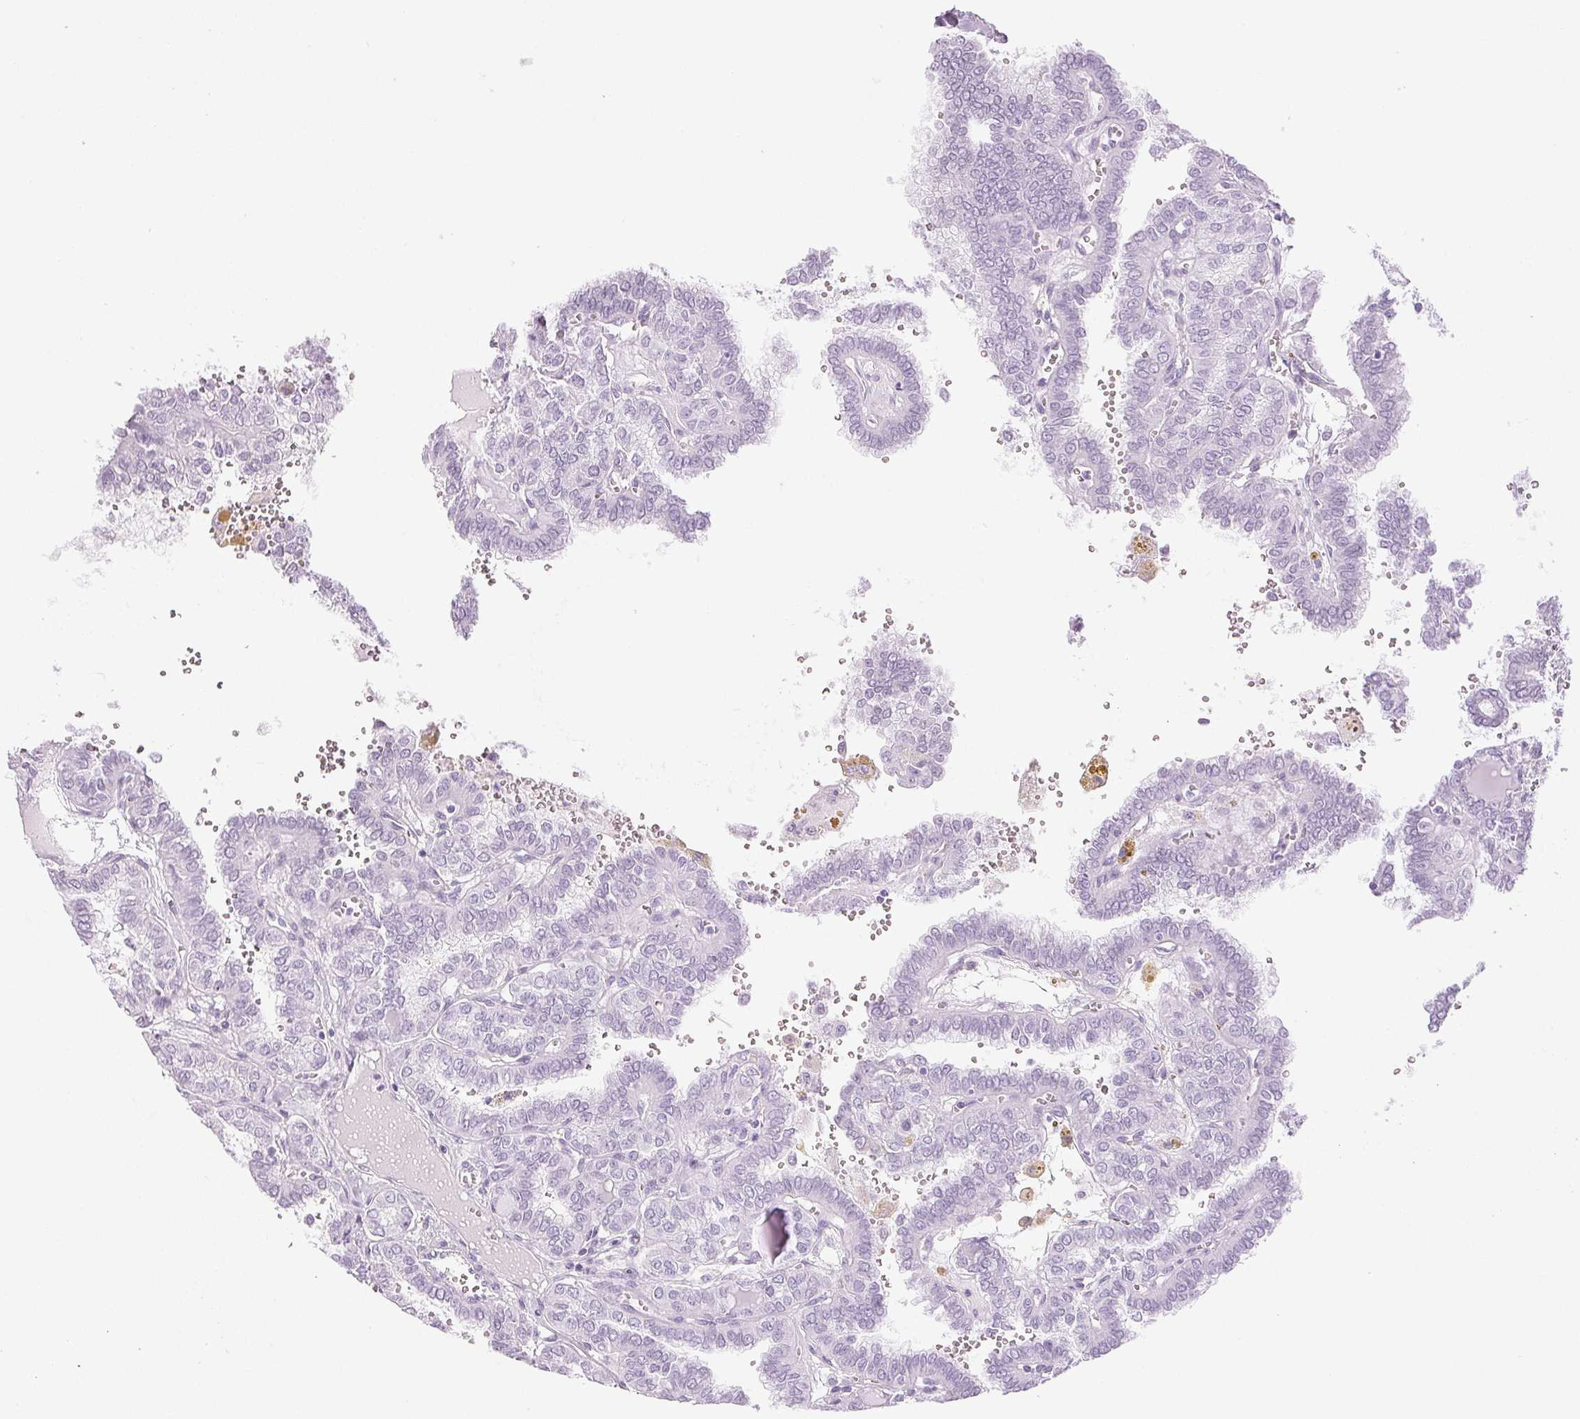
{"staining": {"intensity": "negative", "quantity": "none", "location": "none"}, "tissue": "thyroid cancer", "cell_type": "Tumor cells", "image_type": "cancer", "snomed": [{"axis": "morphology", "description": "Papillary adenocarcinoma, NOS"}, {"axis": "topography", "description": "Thyroid gland"}], "caption": "IHC micrograph of papillary adenocarcinoma (thyroid) stained for a protein (brown), which displays no staining in tumor cells.", "gene": "LTF", "patient": {"sex": "female", "age": 41}}